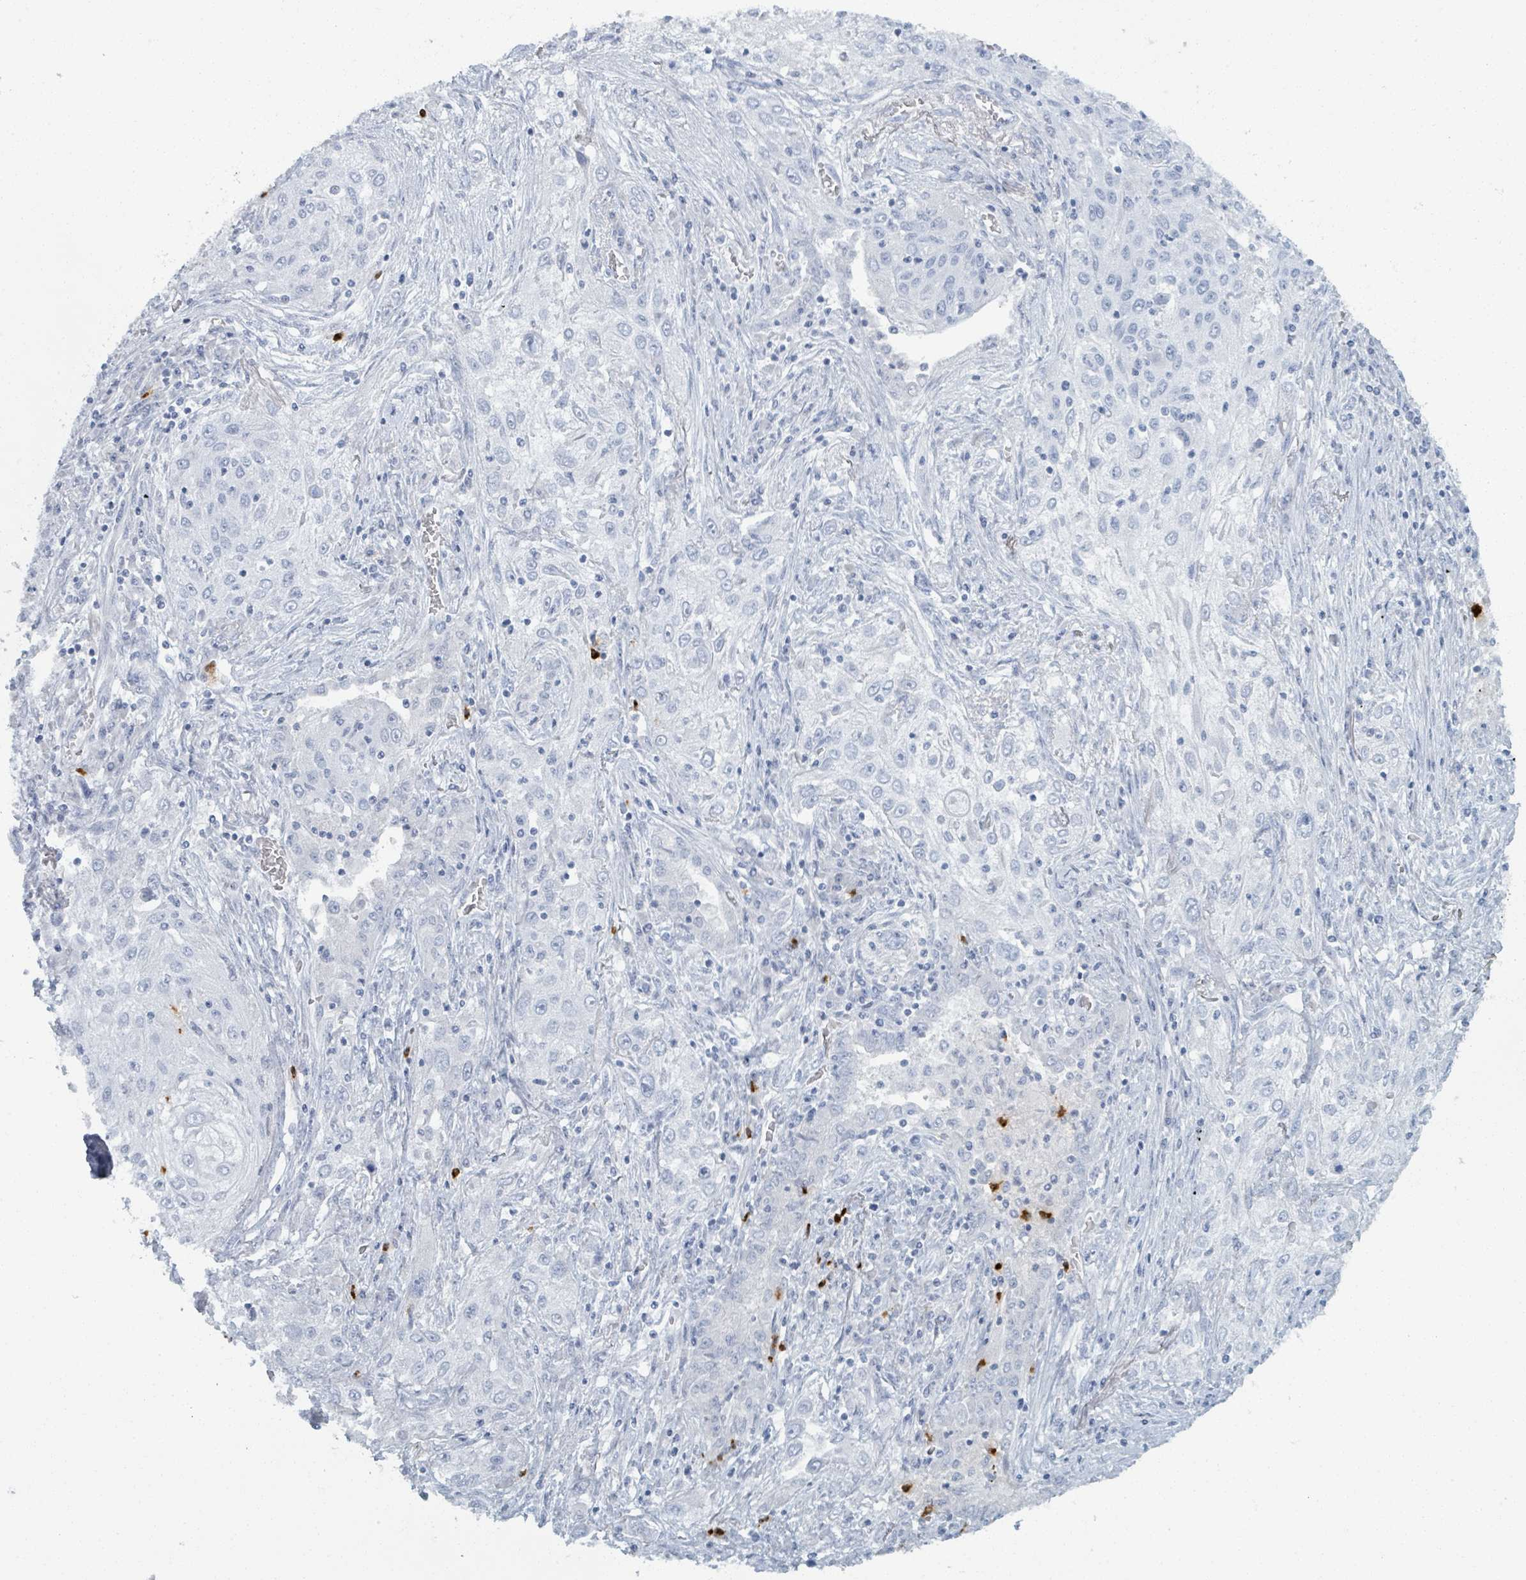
{"staining": {"intensity": "negative", "quantity": "none", "location": "none"}, "tissue": "lung cancer", "cell_type": "Tumor cells", "image_type": "cancer", "snomed": [{"axis": "morphology", "description": "Squamous cell carcinoma, NOS"}, {"axis": "topography", "description": "Lung"}], "caption": "Lung squamous cell carcinoma was stained to show a protein in brown. There is no significant positivity in tumor cells. The staining is performed using DAB (3,3'-diaminobenzidine) brown chromogen with nuclei counter-stained in using hematoxylin.", "gene": "DEFA4", "patient": {"sex": "female", "age": 69}}